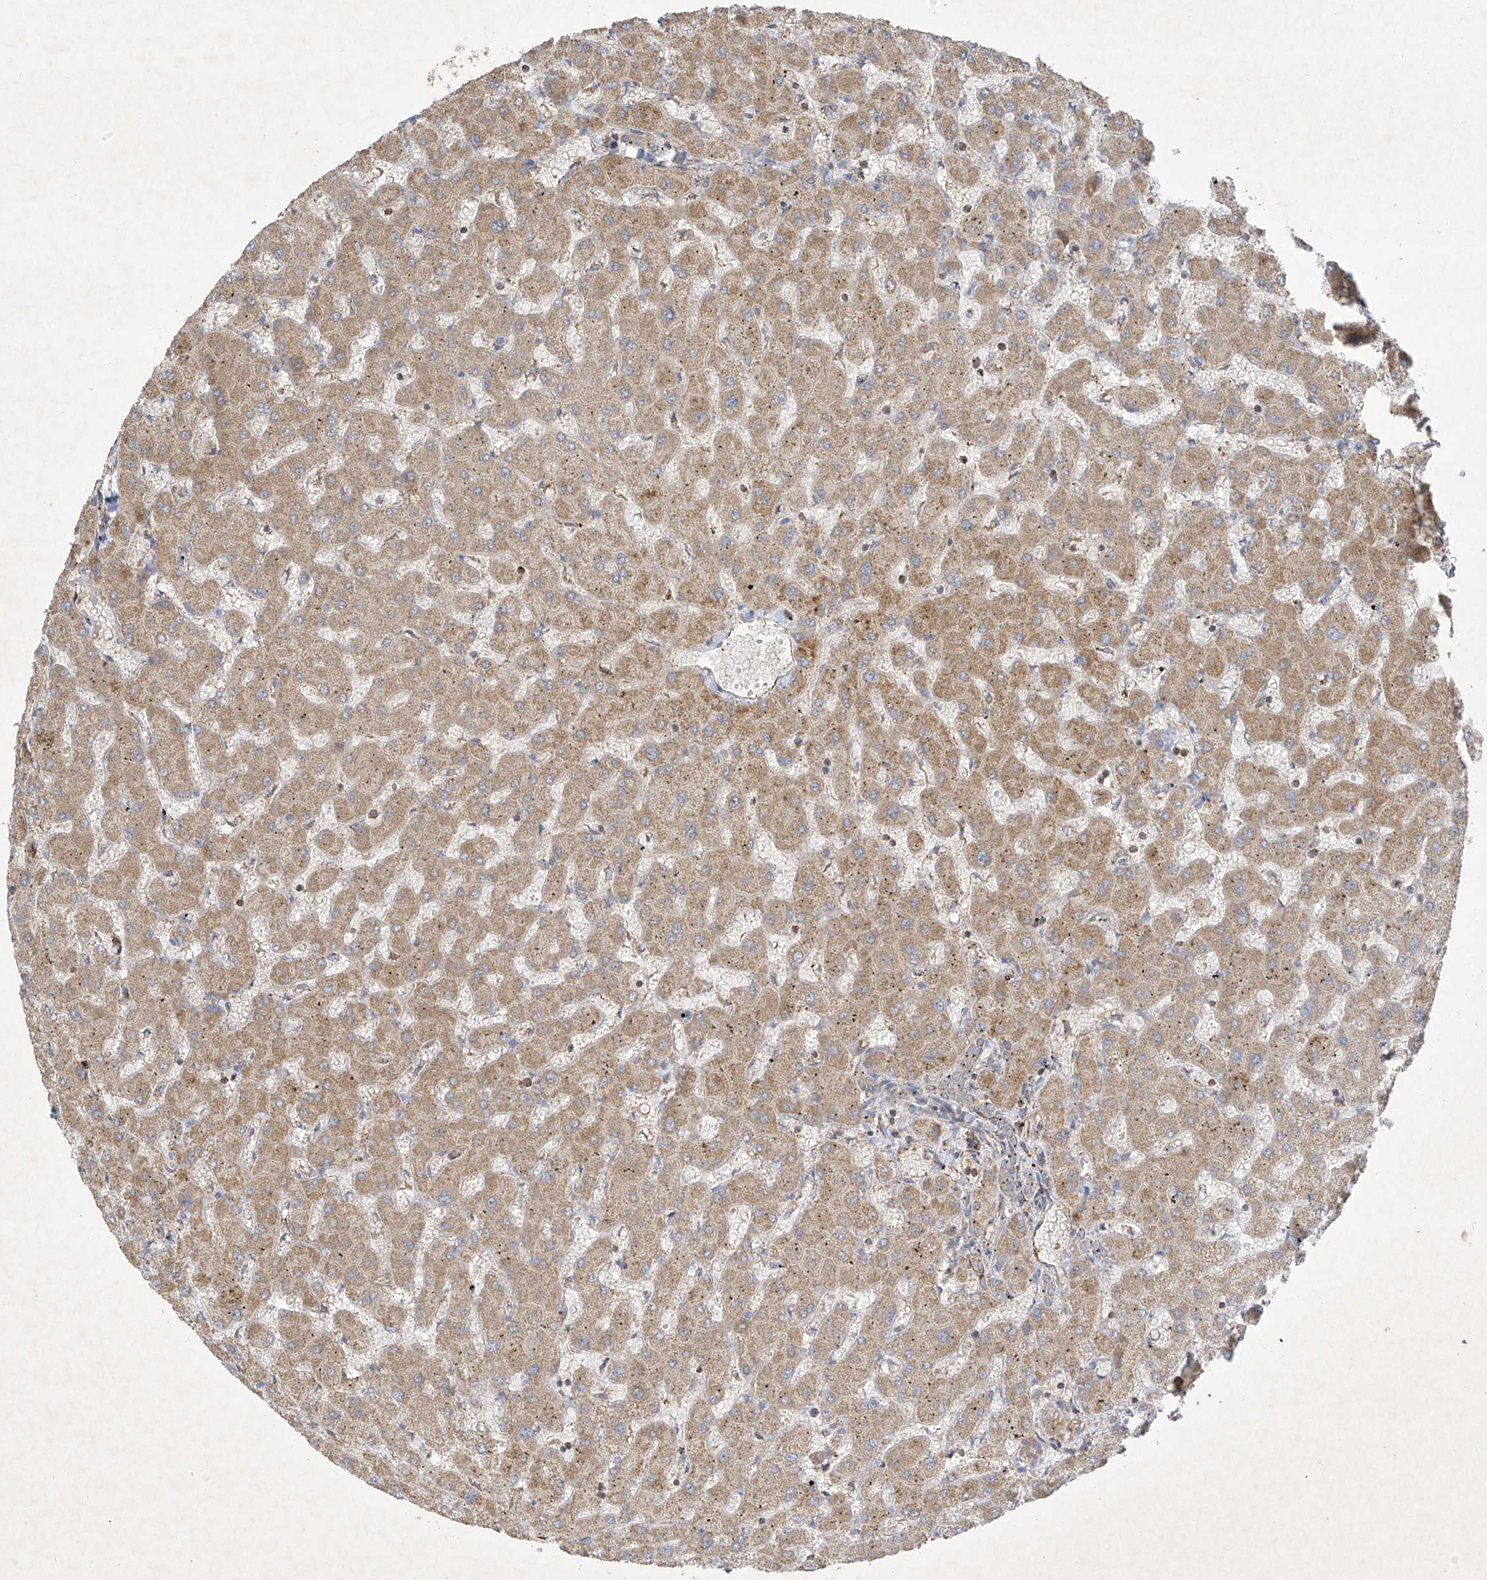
{"staining": {"intensity": "weak", "quantity": "<25%", "location": "cytoplasmic/membranous"}, "tissue": "liver", "cell_type": "Cholangiocytes", "image_type": "normal", "snomed": [{"axis": "morphology", "description": "Normal tissue, NOS"}, {"axis": "topography", "description": "Liver"}], "caption": "Human liver stained for a protein using immunohistochemistry demonstrates no staining in cholangiocytes.", "gene": "UQCC1", "patient": {"sex": "female", "age": 63}}